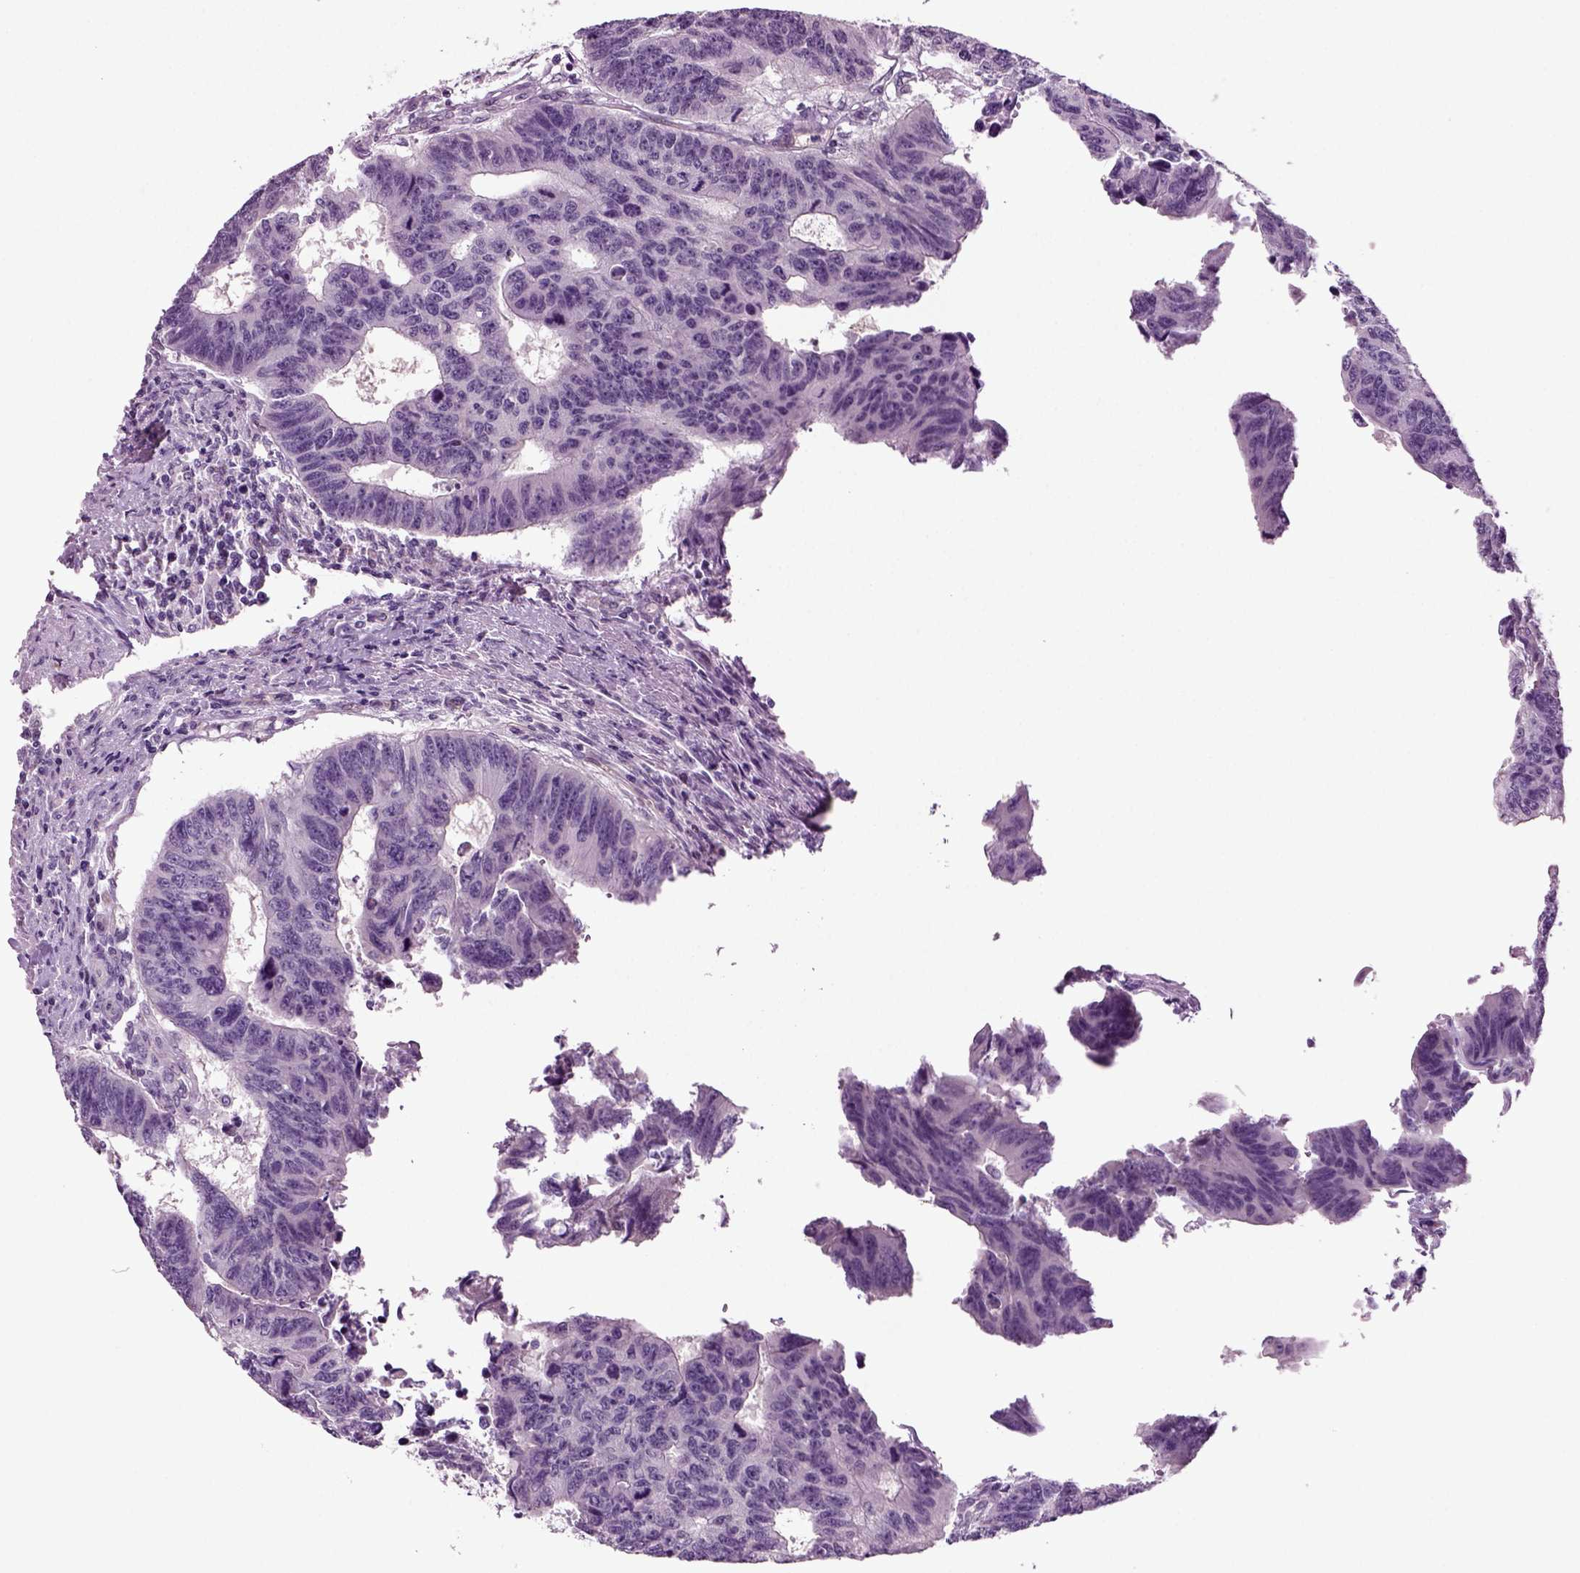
{"staining": {"intensity": "negative", "quantity": "none", "location": "none"}, "tissue": "colorectal cancer", "cell_type": "Tumor cells", "image_type": "cancer", "snomed": [{"axis": "morphology", "description": "Adenocarcinoma, NOS"}, {"axis": "topography", "description": "Rectum"}], "caption": "Immunohistochemistry histopathology image of neoplastic tissue: colorectal cancer (adenocarcinoma) stained with DAB (3,3'-diaminobenzidine) exhibits no significant protein expression in tumor cells.", "gene": "COL9A2", "patient": {"sex": "female", "age": 85}}